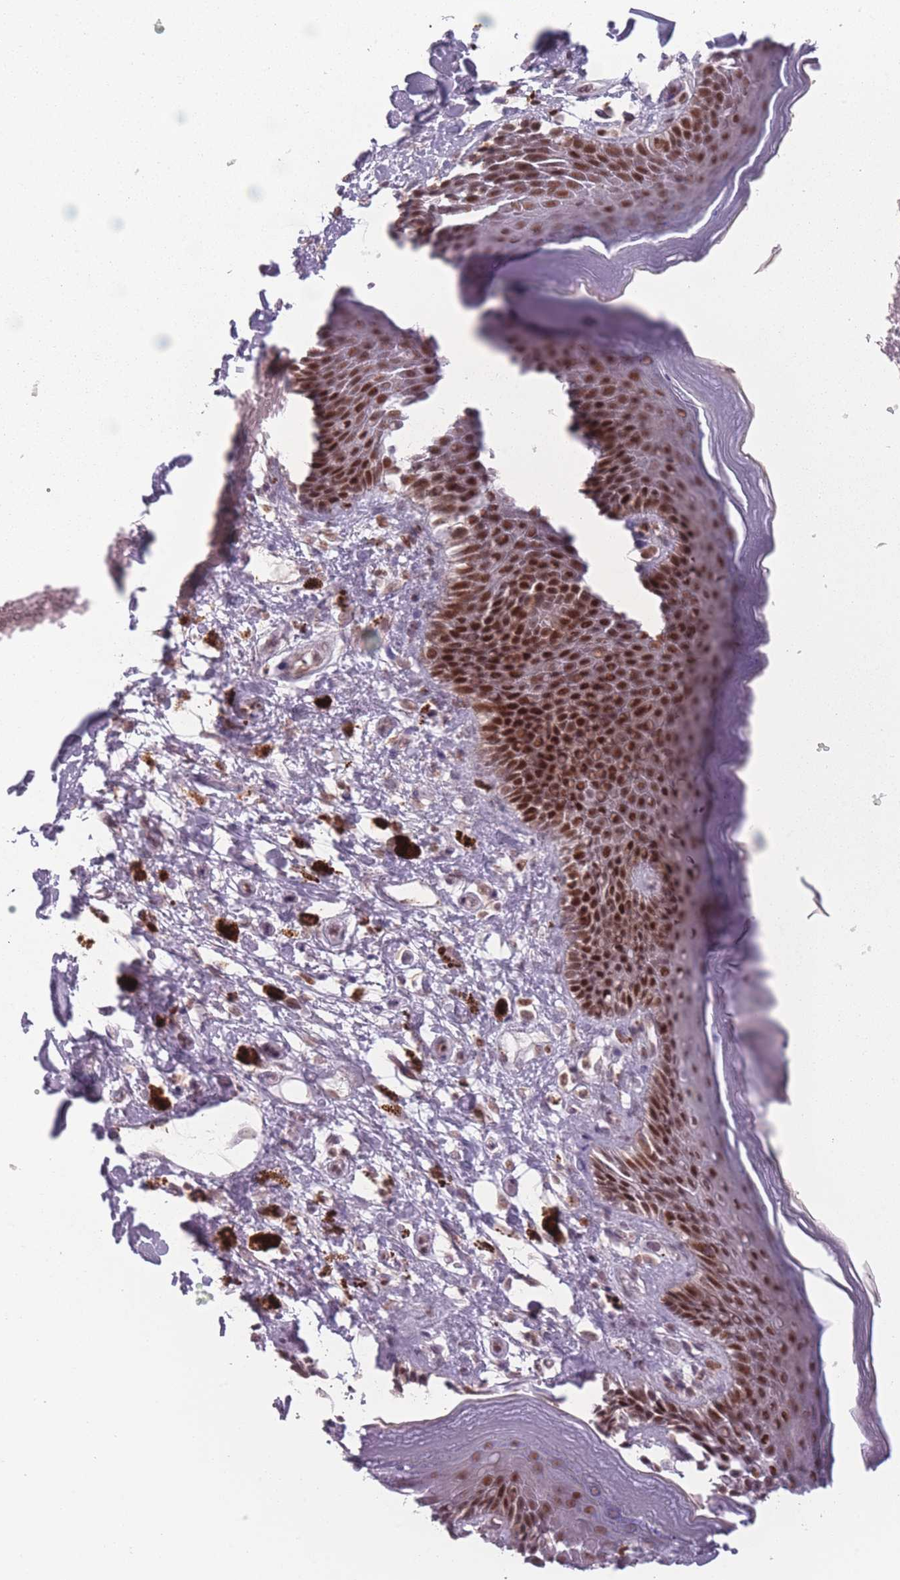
{"staining": {"intensity": "strong", "quantity": ">75%", "location": "nuclear"}, "tissue": "skin", "cell_type": "Epidermal cells", "image_type": "normal", "snomed": [{"axis": "morphology", "description": "Normal tissue, NOS"}, {"axis": "topography", "description": "Anal"}], "caption": "Immunohistochemistry (IHC) micrograph of unremarkable human skin stained for a protein (brown), which shows high levels of strong nuclear positivity in approximately >75% of epidermal cells.", "gene": "OR10C1", "patient": {"sex": "female", "age": 78}}